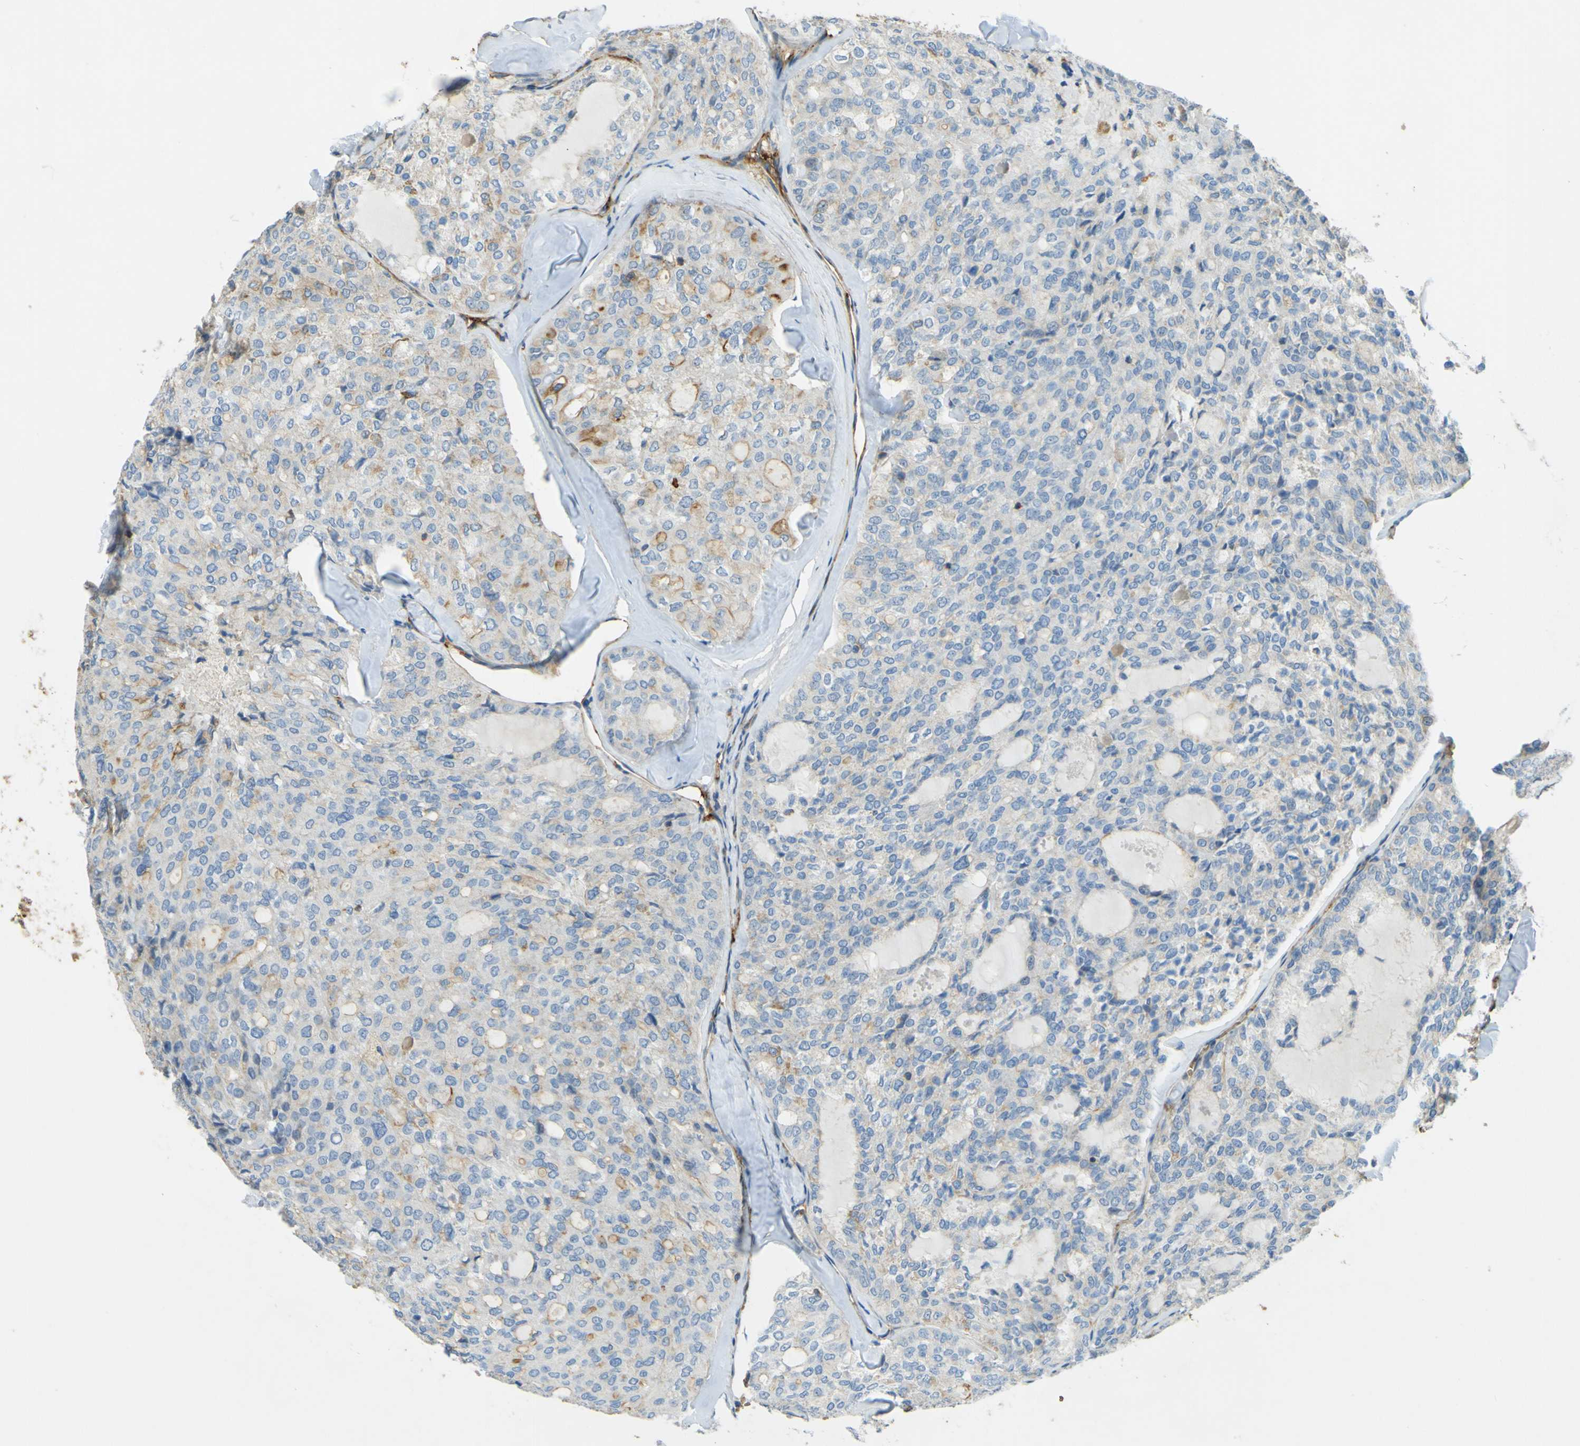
{"staining": {"intensity": "moderate", "quantity": "<25%", "location": "cytoplasmic/membranous"}, "tissue": "thyroid cancer", "cell_type": "Tumor cells", "image_type": "cancer", "snomed": [{"axis": "morphology", "description": "Follicular adenoma carcinoma, NOS"}, {"axis": "topography", "description": "Thyroid gland"}], "caption": "The photomicrograph reveals immunohistochemical staining of thyroid cancer (follicular adenoma carcinoma). There is moderate cytoplasmic/membranous positivity is present in approximately <25% of tumor cells.", "gene": "PLXDC1", "patient": {"sex": "male", "age": 75}}